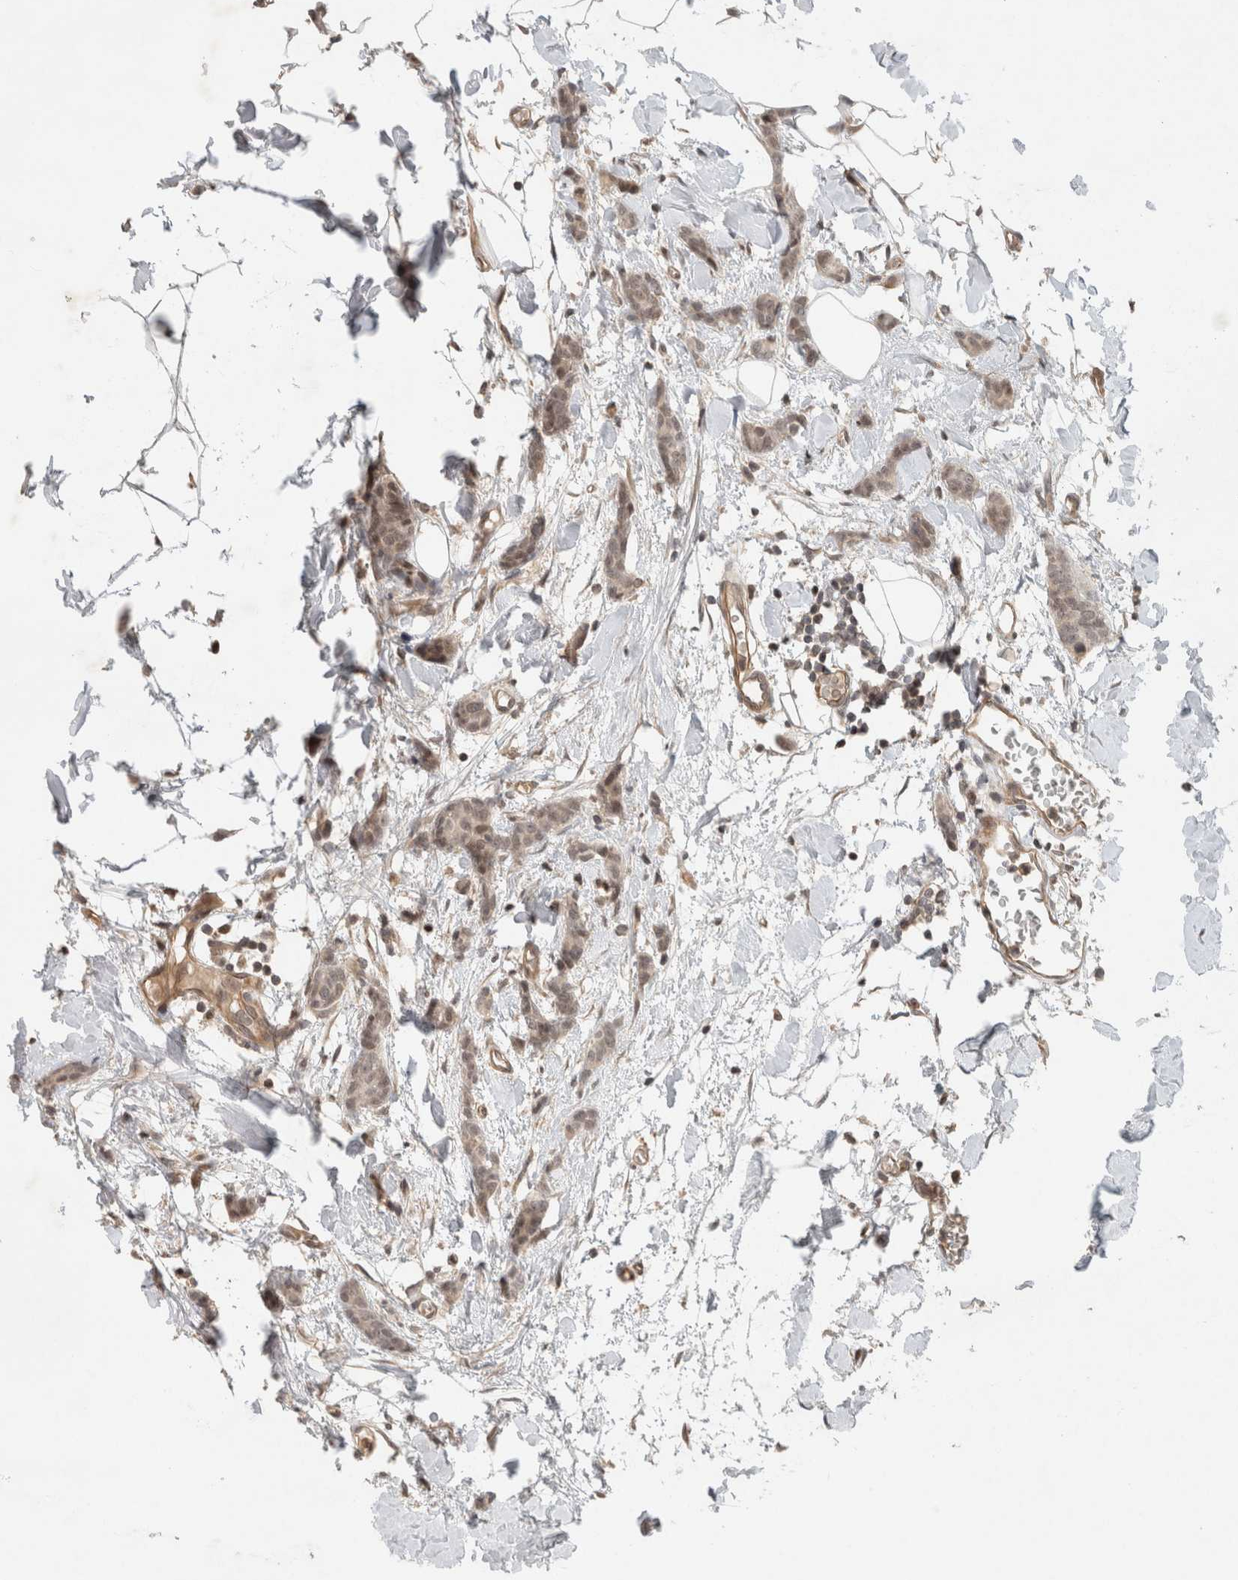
{"staining": {"intensity": "weak", "quantity": ">75%", "location": "cytoplasmic/membranous,nuclear"}, "tissue": "breast cancer", "cell_type": "Tumor cells", "image_type": "cancer", "snomed": [{"axis": "morphology", "description": "Lobular carcinoma"}, {"axis": "topography", "description": "Skin"}, {"axis": "topography", "description": "Breast"}], "caption": "Tumor cells exhibit weak cytoplasmic/membranous and nuclear positivity in about >75% of cells in breast cancer (lobular carcinoma).", "gene": "CAAP1", "patient": {"sex": "female", "age": 46}}